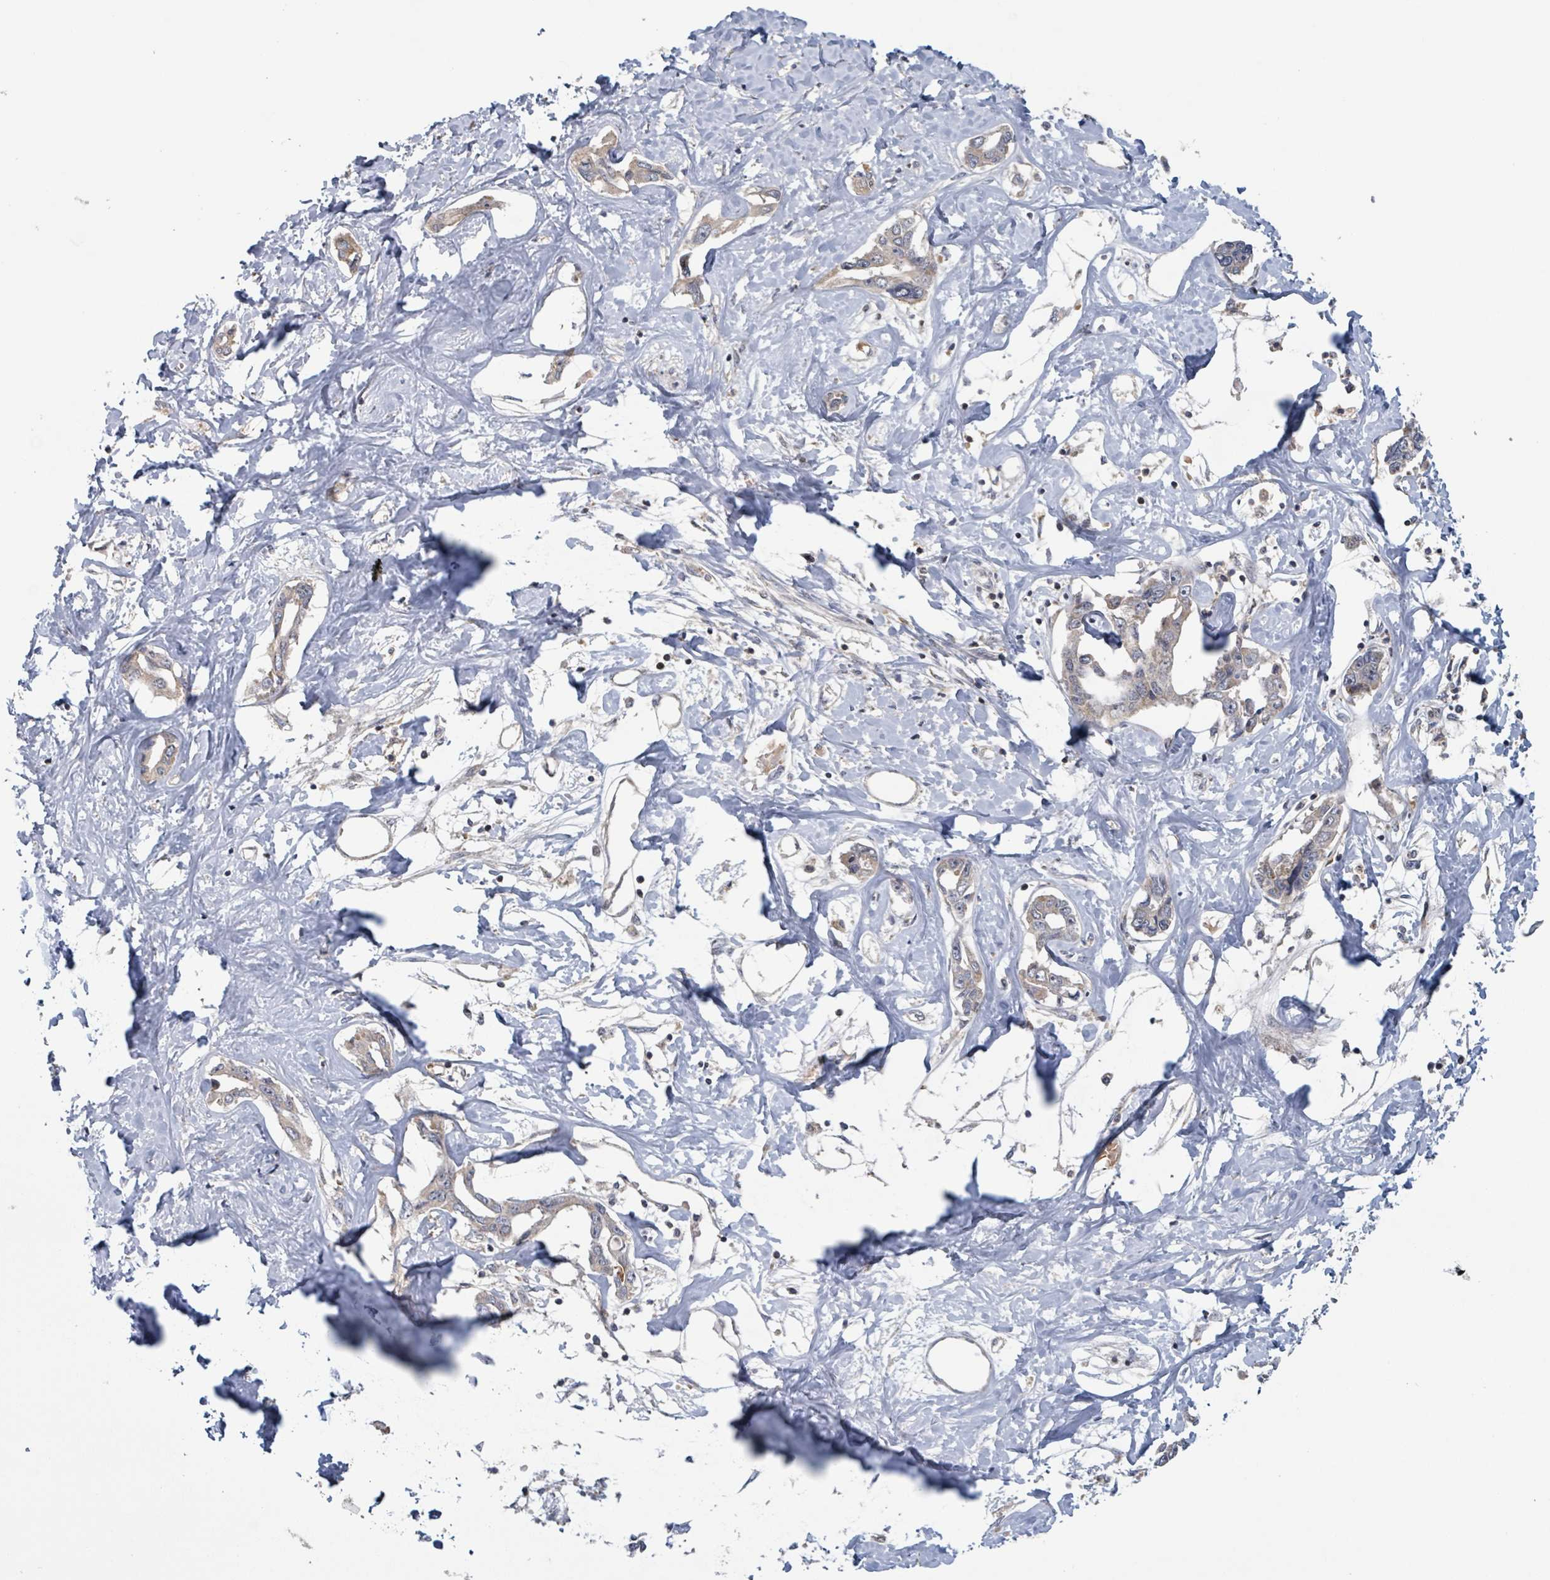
{"staining": {"intensity": "weak", "quantity": "25%-75%", "location": "cytoplasmic/membranous"}, "tissue": "liver cancer", "cell_type": "Tumor cells", "image_type": "cancer", "snomed": [{"axis": "morphology", "description": "Cholangiocarcinoma"}, {"axis": "topography", "description": "Liver"}], "caption": "Human liver cancer (cholangiocarcinoma) stained for a protein (brown) exhibits weak cytoplasmic/membranous positive staining in about 25%-75% of tumor cells.", "gene": "HIVEP1", "patient": {"sex": "male", "age": 59}}